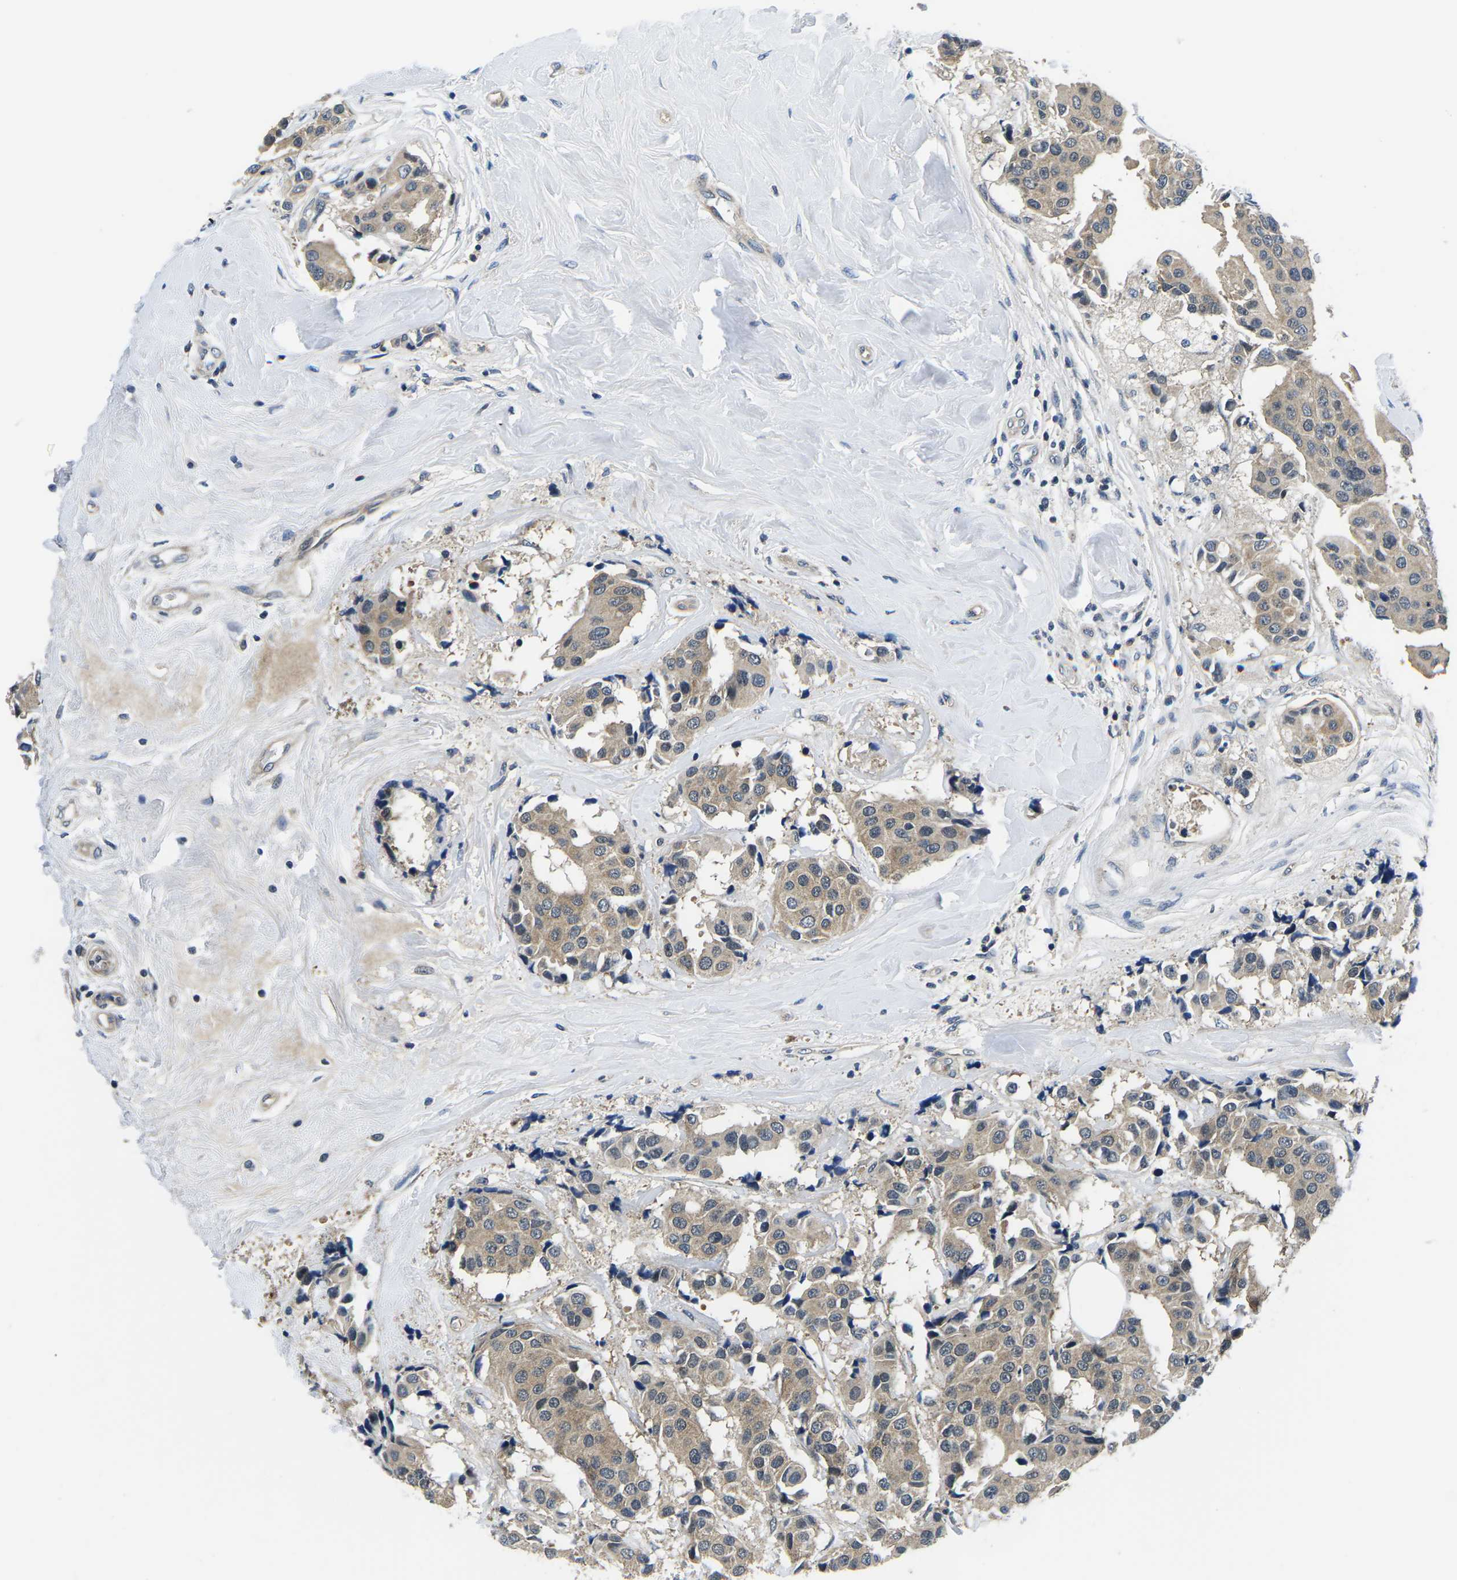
{"staining": {"intensity": "weak", "quantity": ">75%", "location": "cytoplasmic/membranous"}, "tissue": "breast cancer", "cell_type": "Tumor cells", "image_type": "cancer", "snomed": [{"axis": "morphology", "description": "Normal tissue, NOS"}, {"axis": "morphology", "description": "Duct carcinoma"}, {"axis": "topography", "description": "Breast"}], "caption": "This is a histology image of IHC staining of breast infiltrating ductal carcinoma, which shows weak positivity in the cytoplasmic/membranous of tumor cells.", "gene": "GSK3B", "patient": {"sex": "female", "age": 39}}